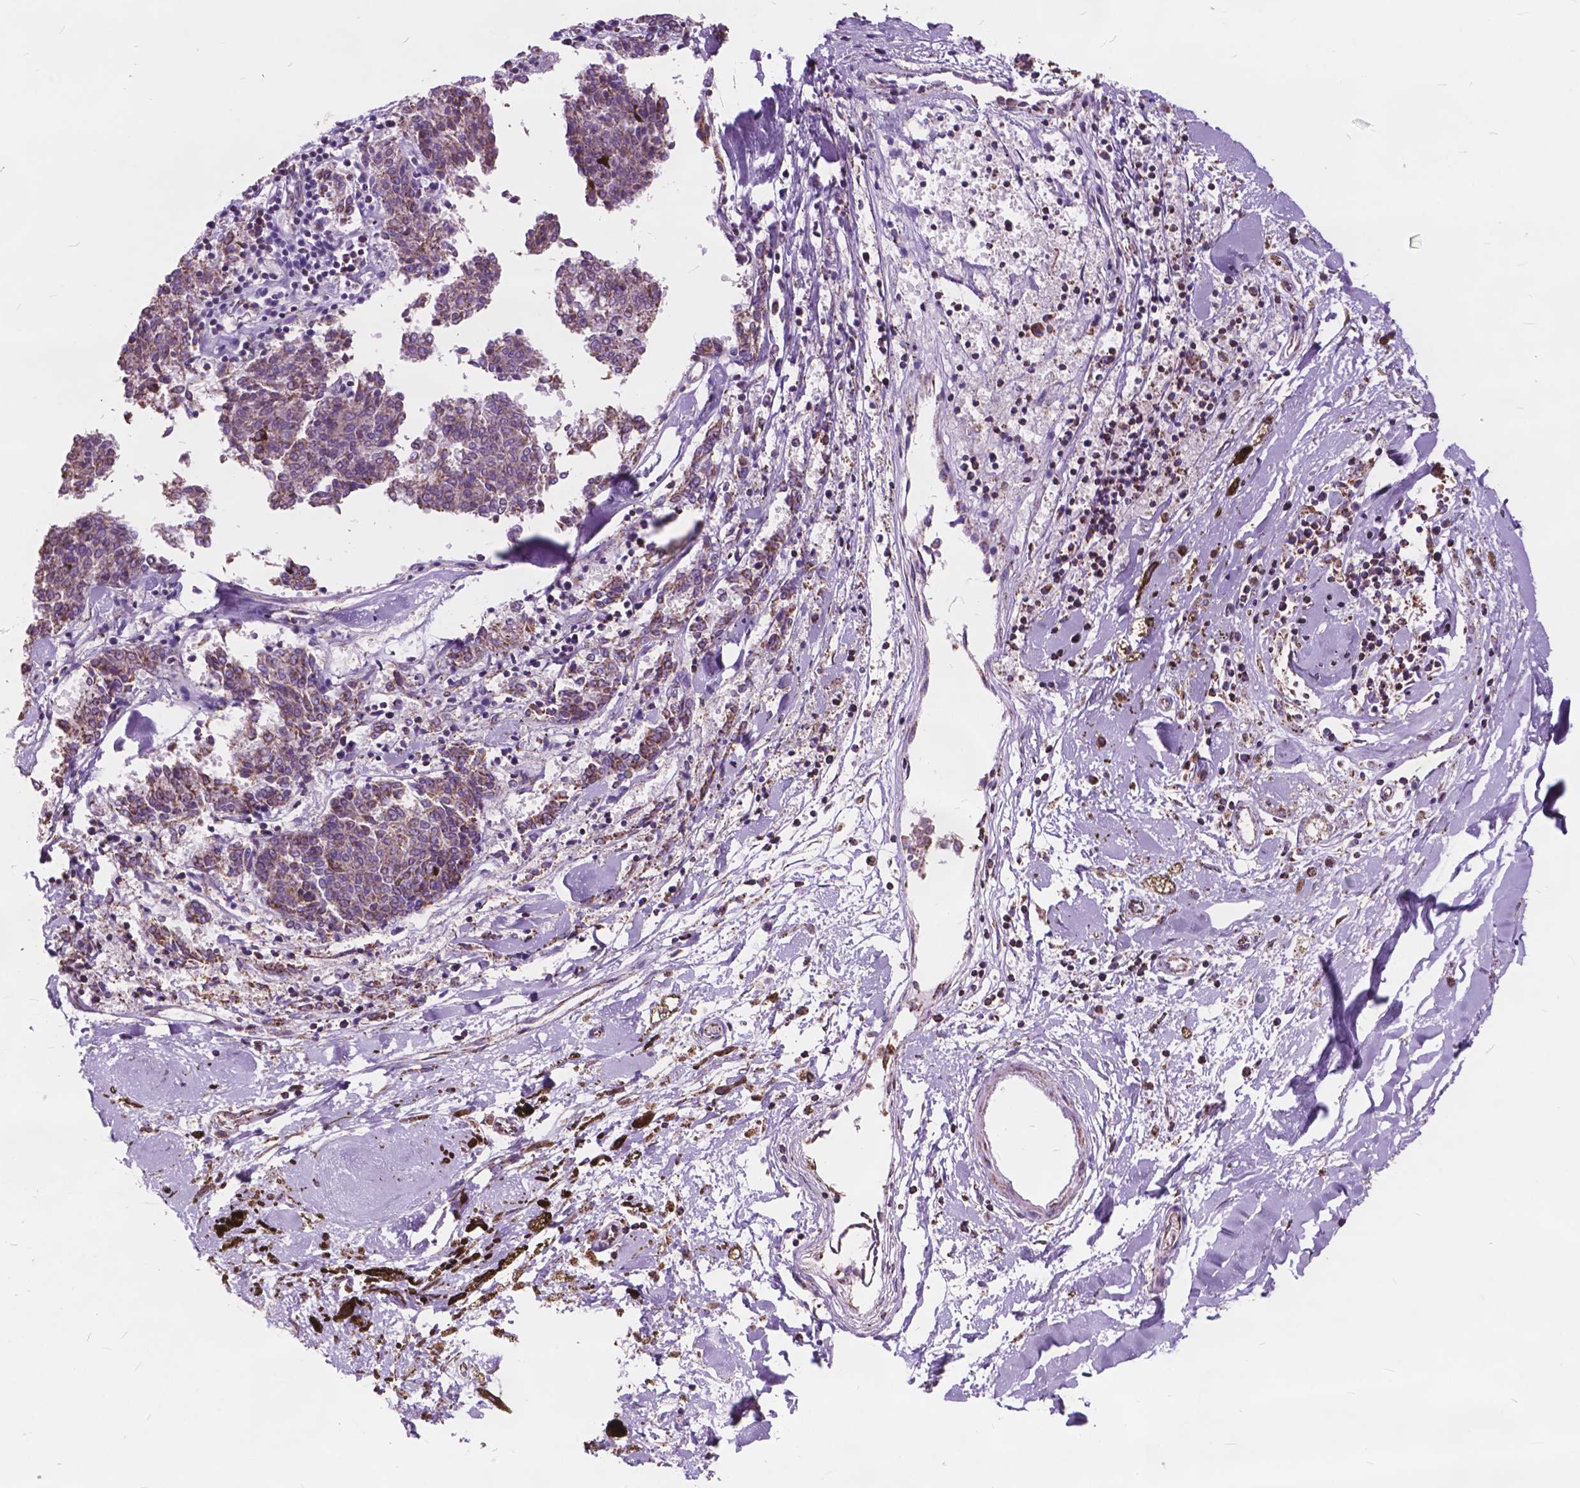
{"staining": {"intensity": "weak", "quantity": ">75%", "location": "cytoplasmic/membranous"}, "tissue": "melanoma", "cell_type": "Tumor cells", "image_type": "cancer", "snomed": [{"axis": "morphology", "description": "Malignant melanoma, NOS"}, {"axis": "topography", "description": "Skin"}], "caption": "Brown immunohistochemical staining in melanoma shows weak cytoplasmic/membranous staining in about >75% of tumor cells. The staining was performed using DAB to visualize the protein expression in brown, while the nuclei were stained in blue with hematoxylin (Magnification: 20x).", "gene": "SCOC", "patient": {"sex": "female", "age": 72}}